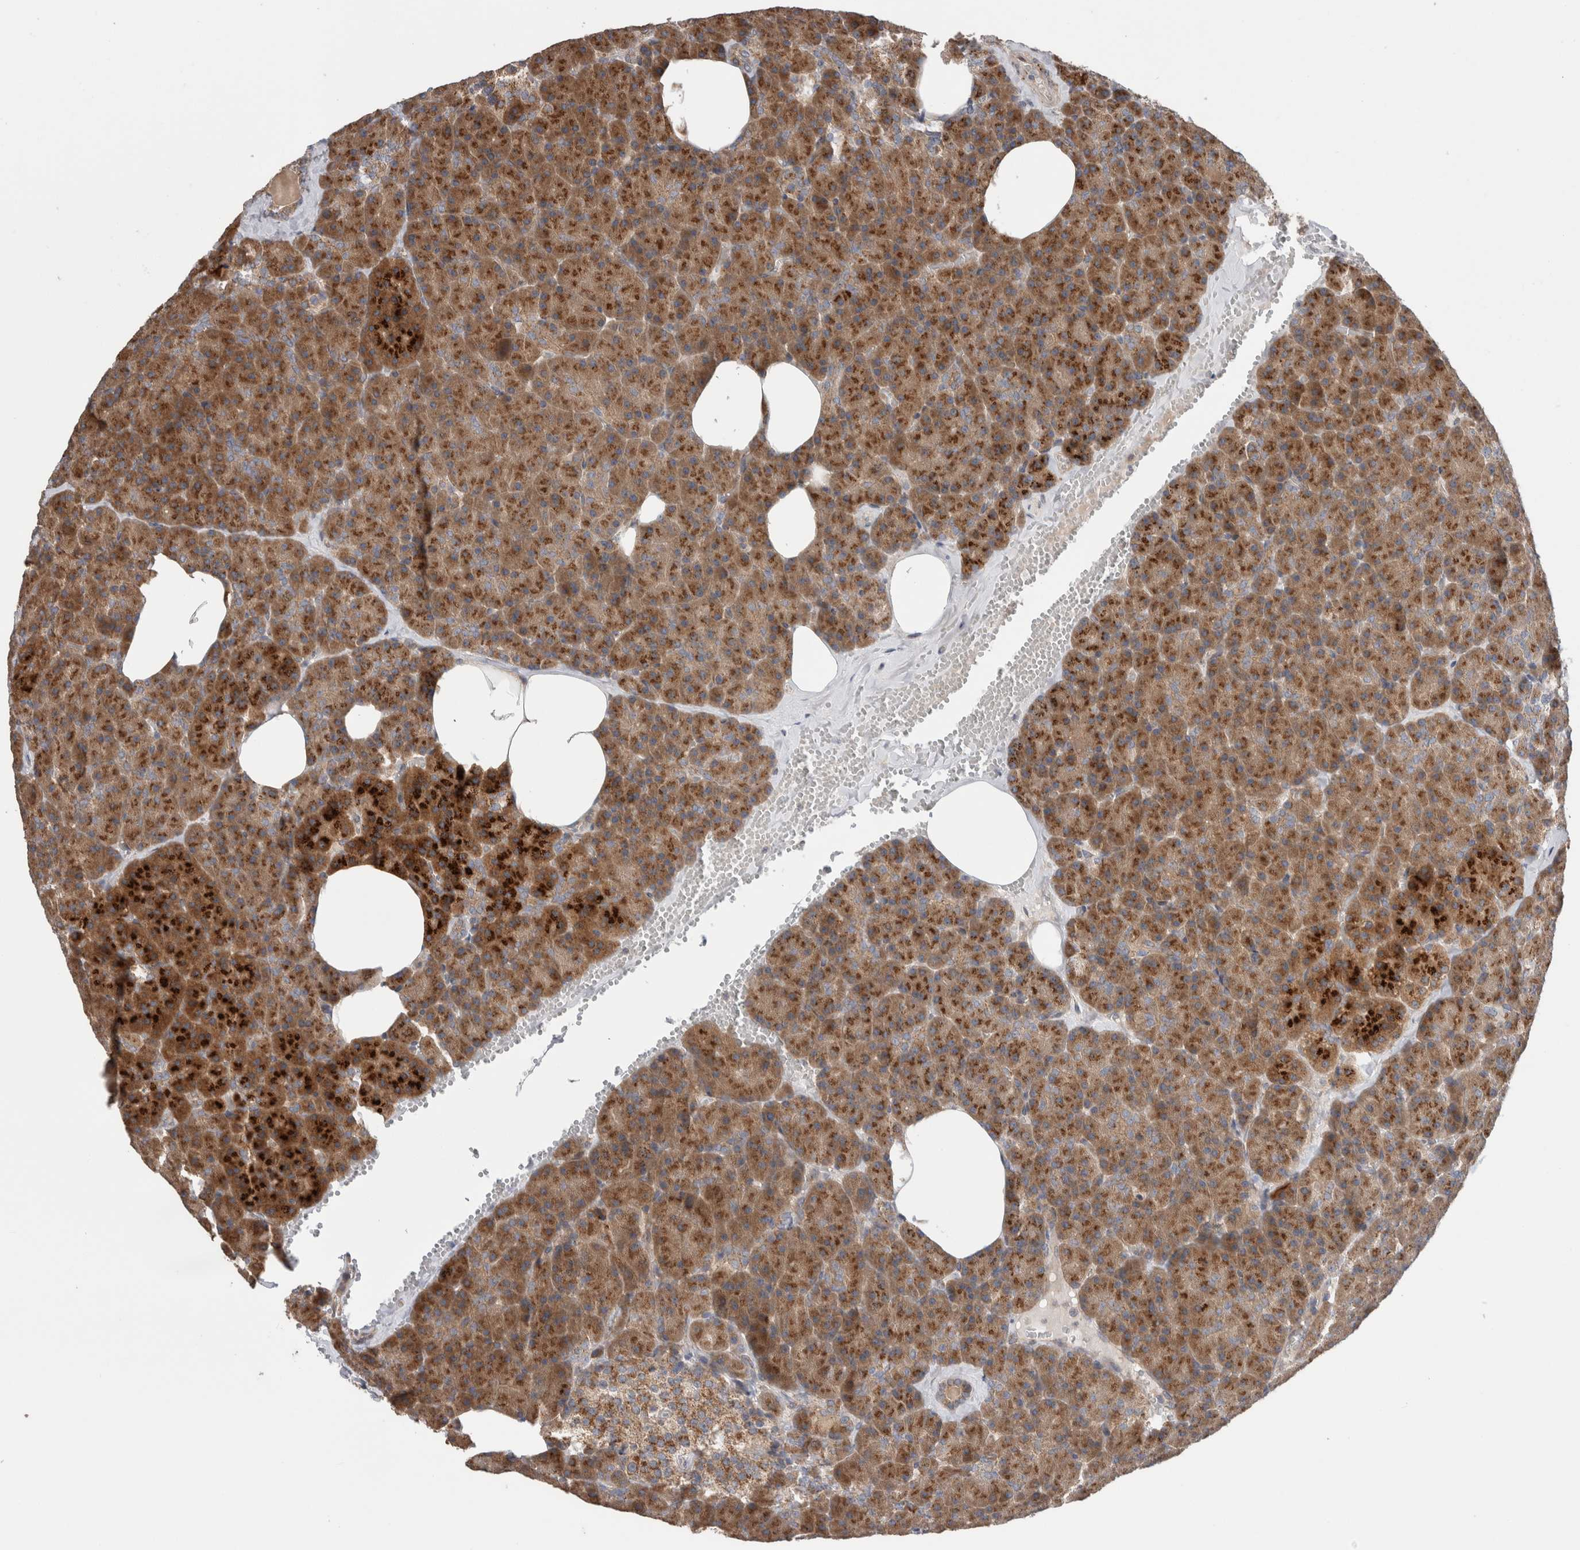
{"staining": {"intensity": "strong", "quantity": ">75%", "location": "cytoplasmic/membranous"}, "tissue": "pancreas", "cell_type": "Exocrine glandular cells", "image_type": "normal", "snomed": [{"axis": "morphology", "description": "Normal tissue, NOS"}, {"axis": "morphology", "description": "Carcinoid, malignant, NOS"}, {"axis": "topography", "description": "Pancreas"}], "caption": "High-power microscopy captured an IHC histopathology image of benign pancreas, revealing strong cytoplasmic/membranous staining in about >75% of exocrine glandular cells.", "gene": "TRIM5", "patient": {"sex": "female", "age": 35}}